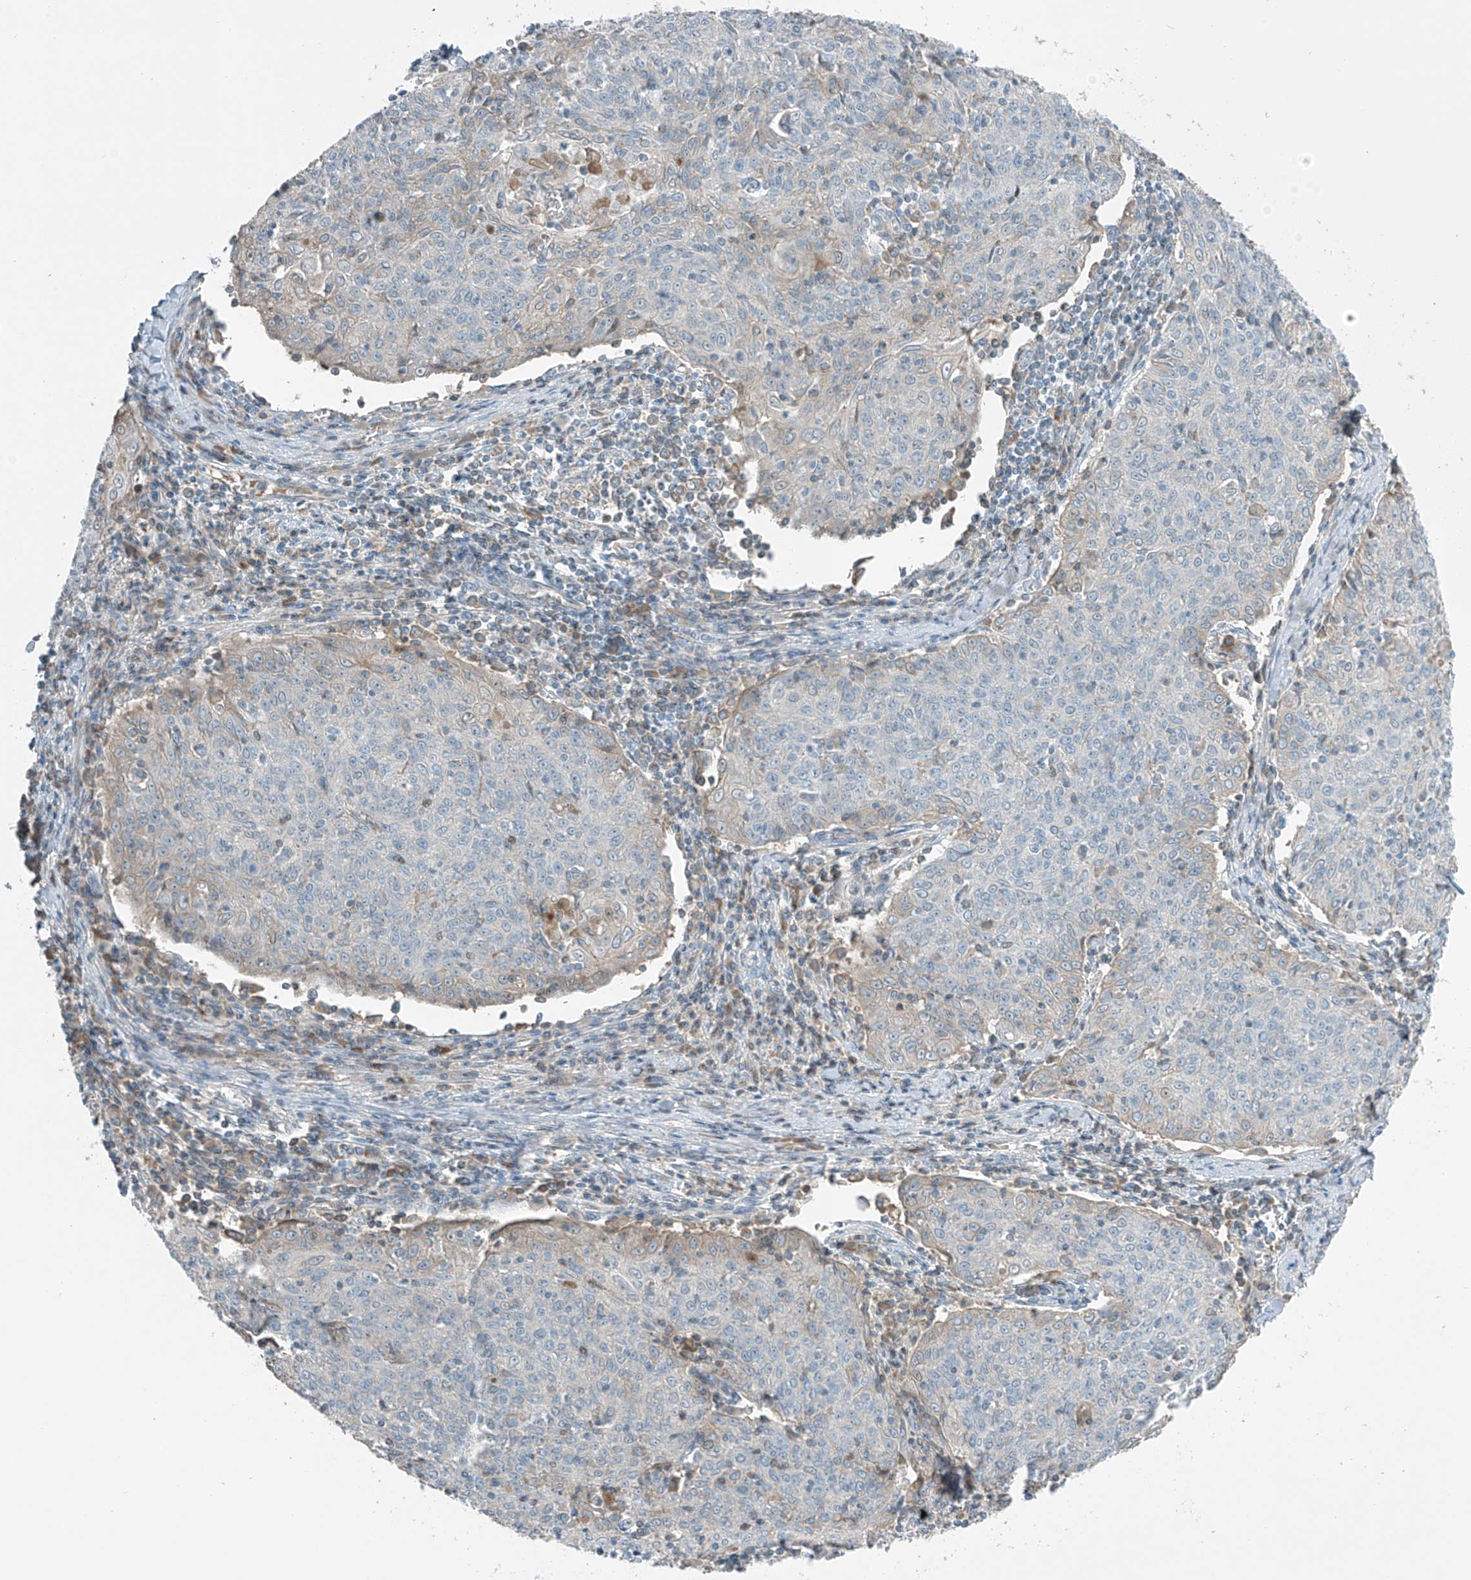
{"staining": {"intensity": "negative", "quantity": "none", "location": "none"}, "tissue": "cervical cancer", "cell_type": "Tumor cells", "image_type": "cancer", "snomed": [{"axis": "morphology", "description": "Squamous cell carcinoma, NOS"}, {"axis": "topography", "description": "Cervix"}], "caption": "The immunohistochemistry (IHC) photomicrograph has no significant positivity in tumor cells of squamous cell carcinoma (cervical) tissue. The staining is performed using DAB (3,3'-diaminobenzidine) brown chromogen with nuclei counter-stained in using hematoxylin.", "gene": "FAM131C", "patient": {"sex": "female", "age": 48}}